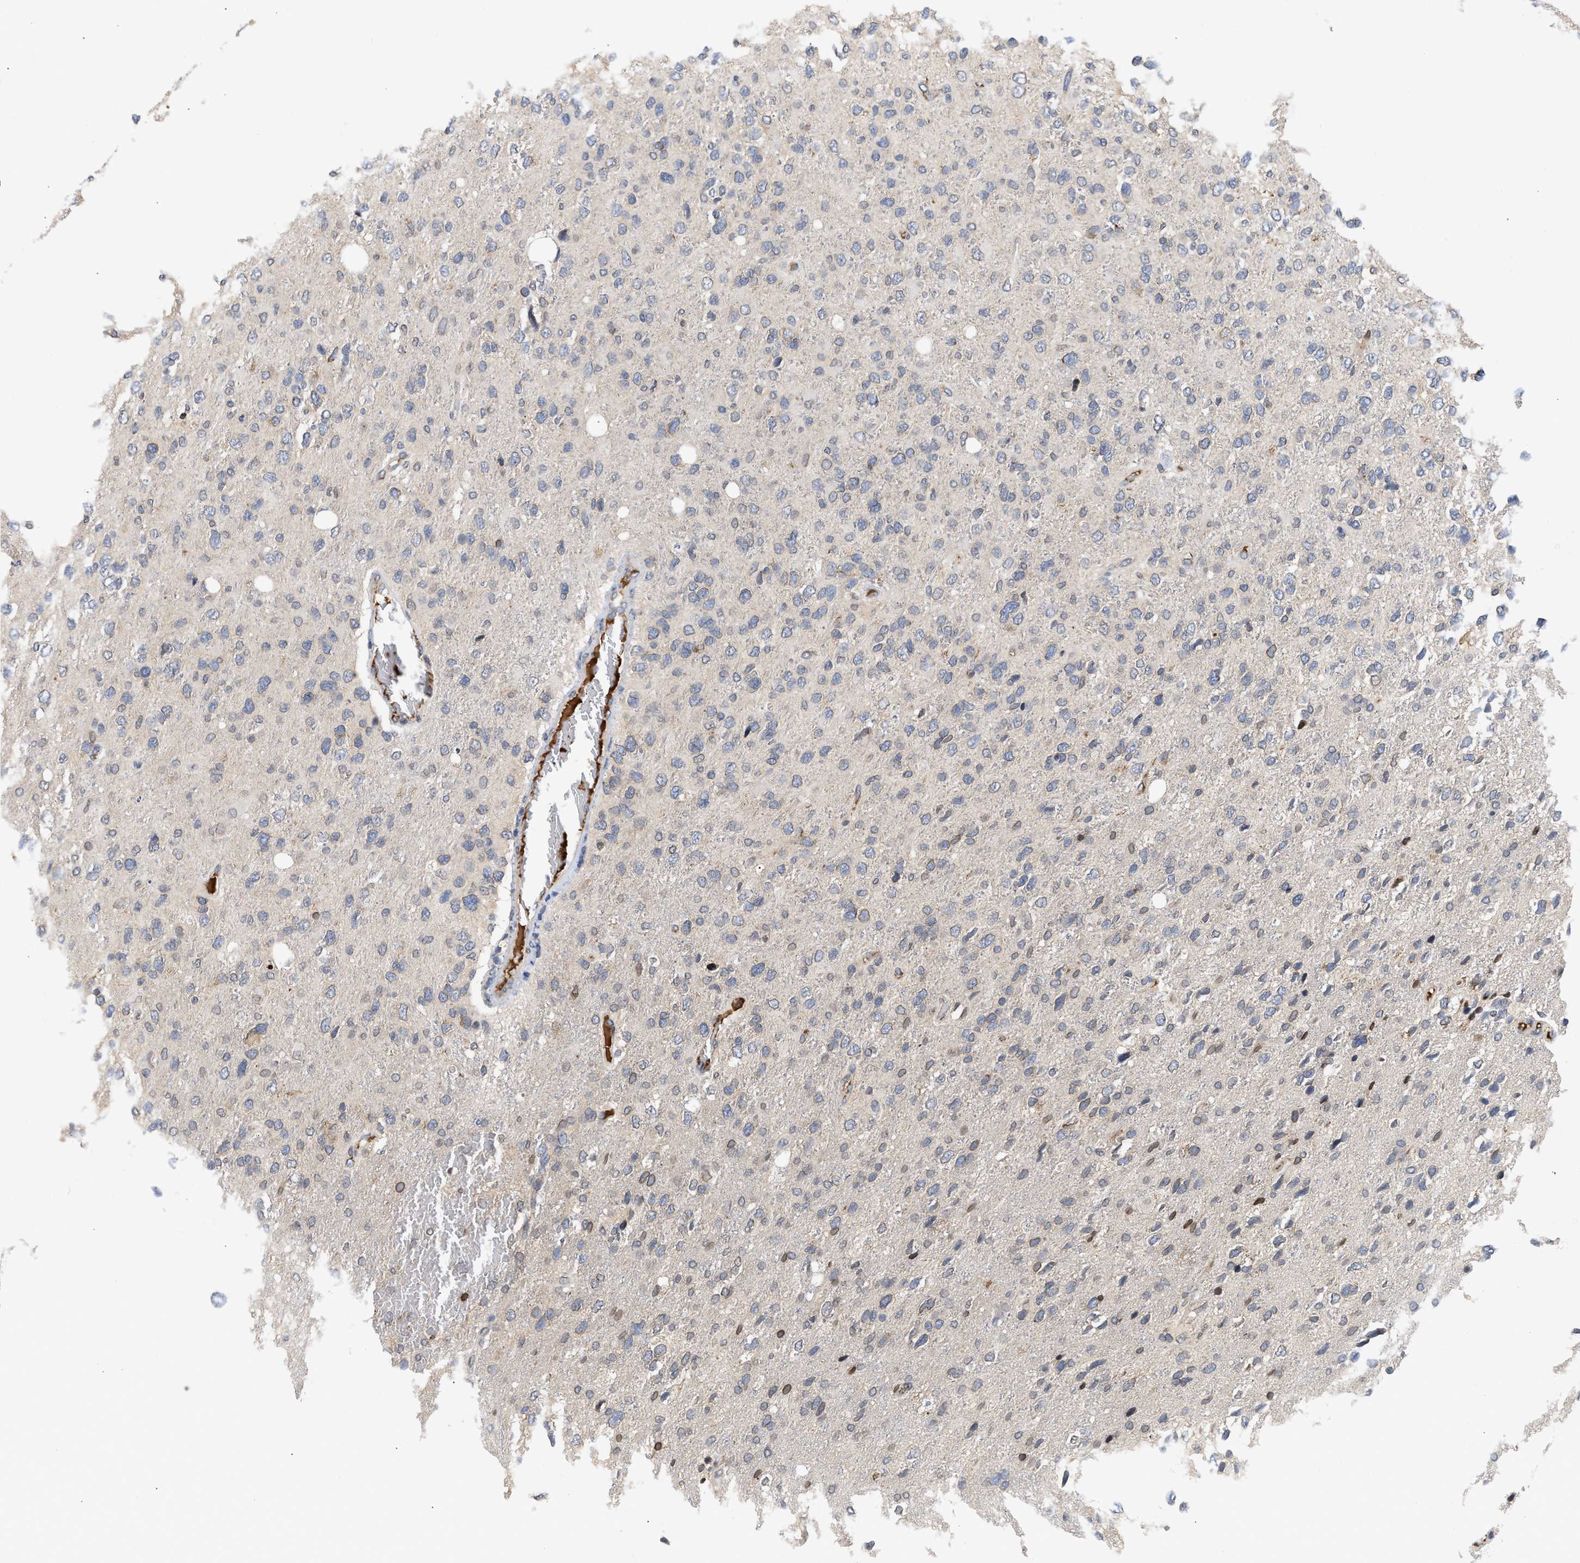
{"staining": {"intensity": "negative", "quantity": "none", "location": "none"}, "tissue": "glioma", "cell_type": "Tumor cells", "image_type": "cancer", "snomed": [{"axis": "morphology", "description": "Glioma, malignant, High grade"}, {"axis": "topography", "description": "Brain"}], "caption": "Protein analysis of malignant high-grade glioma displays no significant staining in tumor cells.", "gene": "NUP62", "patient": {"sex": "female", "age": 58}}